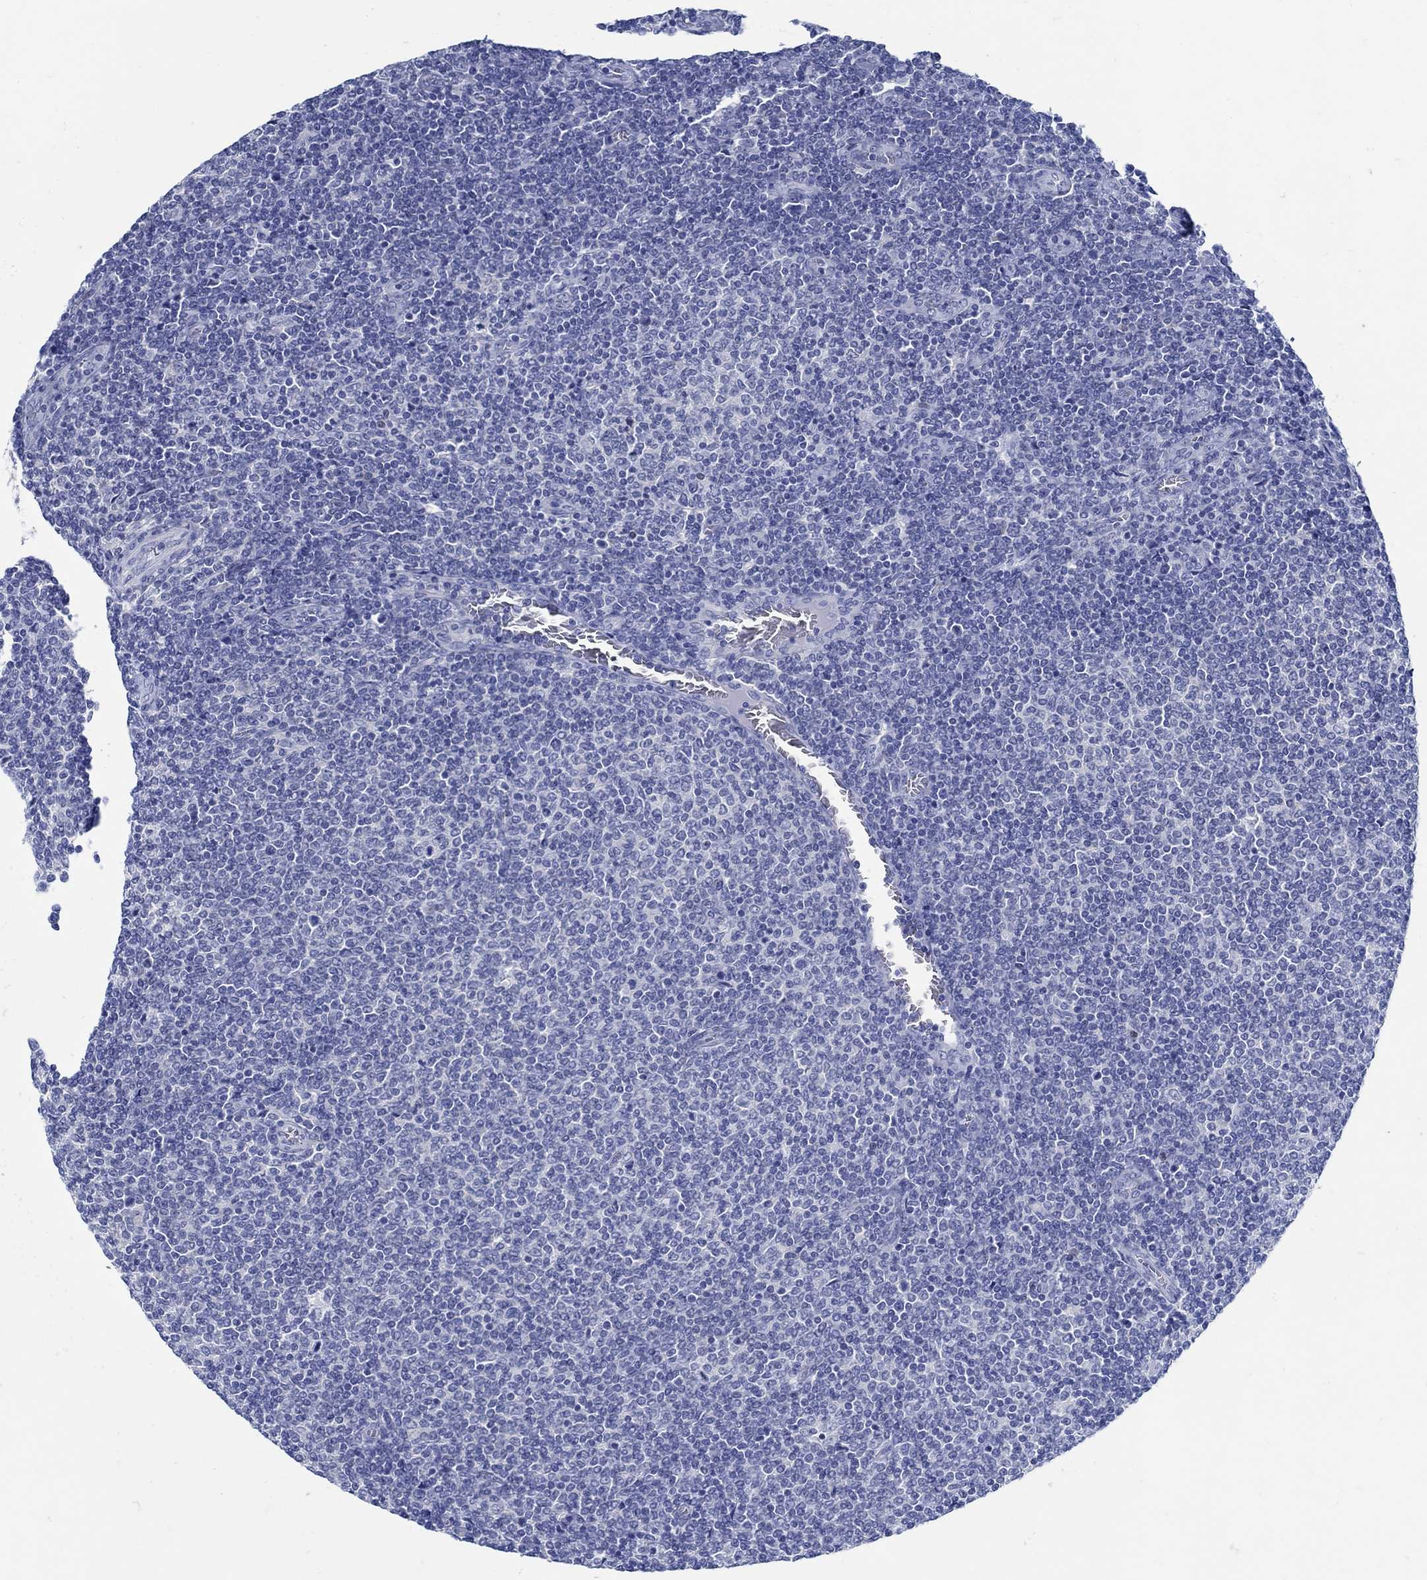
{"staining": {"intensity": "negative", "quantity": "none", "location": "none"}, "tissue": "lymphoma", "cell_type": "Tumor cells", "image_type": "cancer", "snomed": [{"axis": "morphology", "description": "Malignant lymphoma, non-Hodgkin's type, Low grade"}, {"axis": "topography", "description": "Lymph node"}], "caption": "Tumor cells are negative for protein expression in human low-grade malignant lymphoma, non-Hodgkin's type. (DAB immunohistochemistry with hematoxylin counter stain).", "gene": "PAX9", "patient": {"sex": "male", "age": 52}}